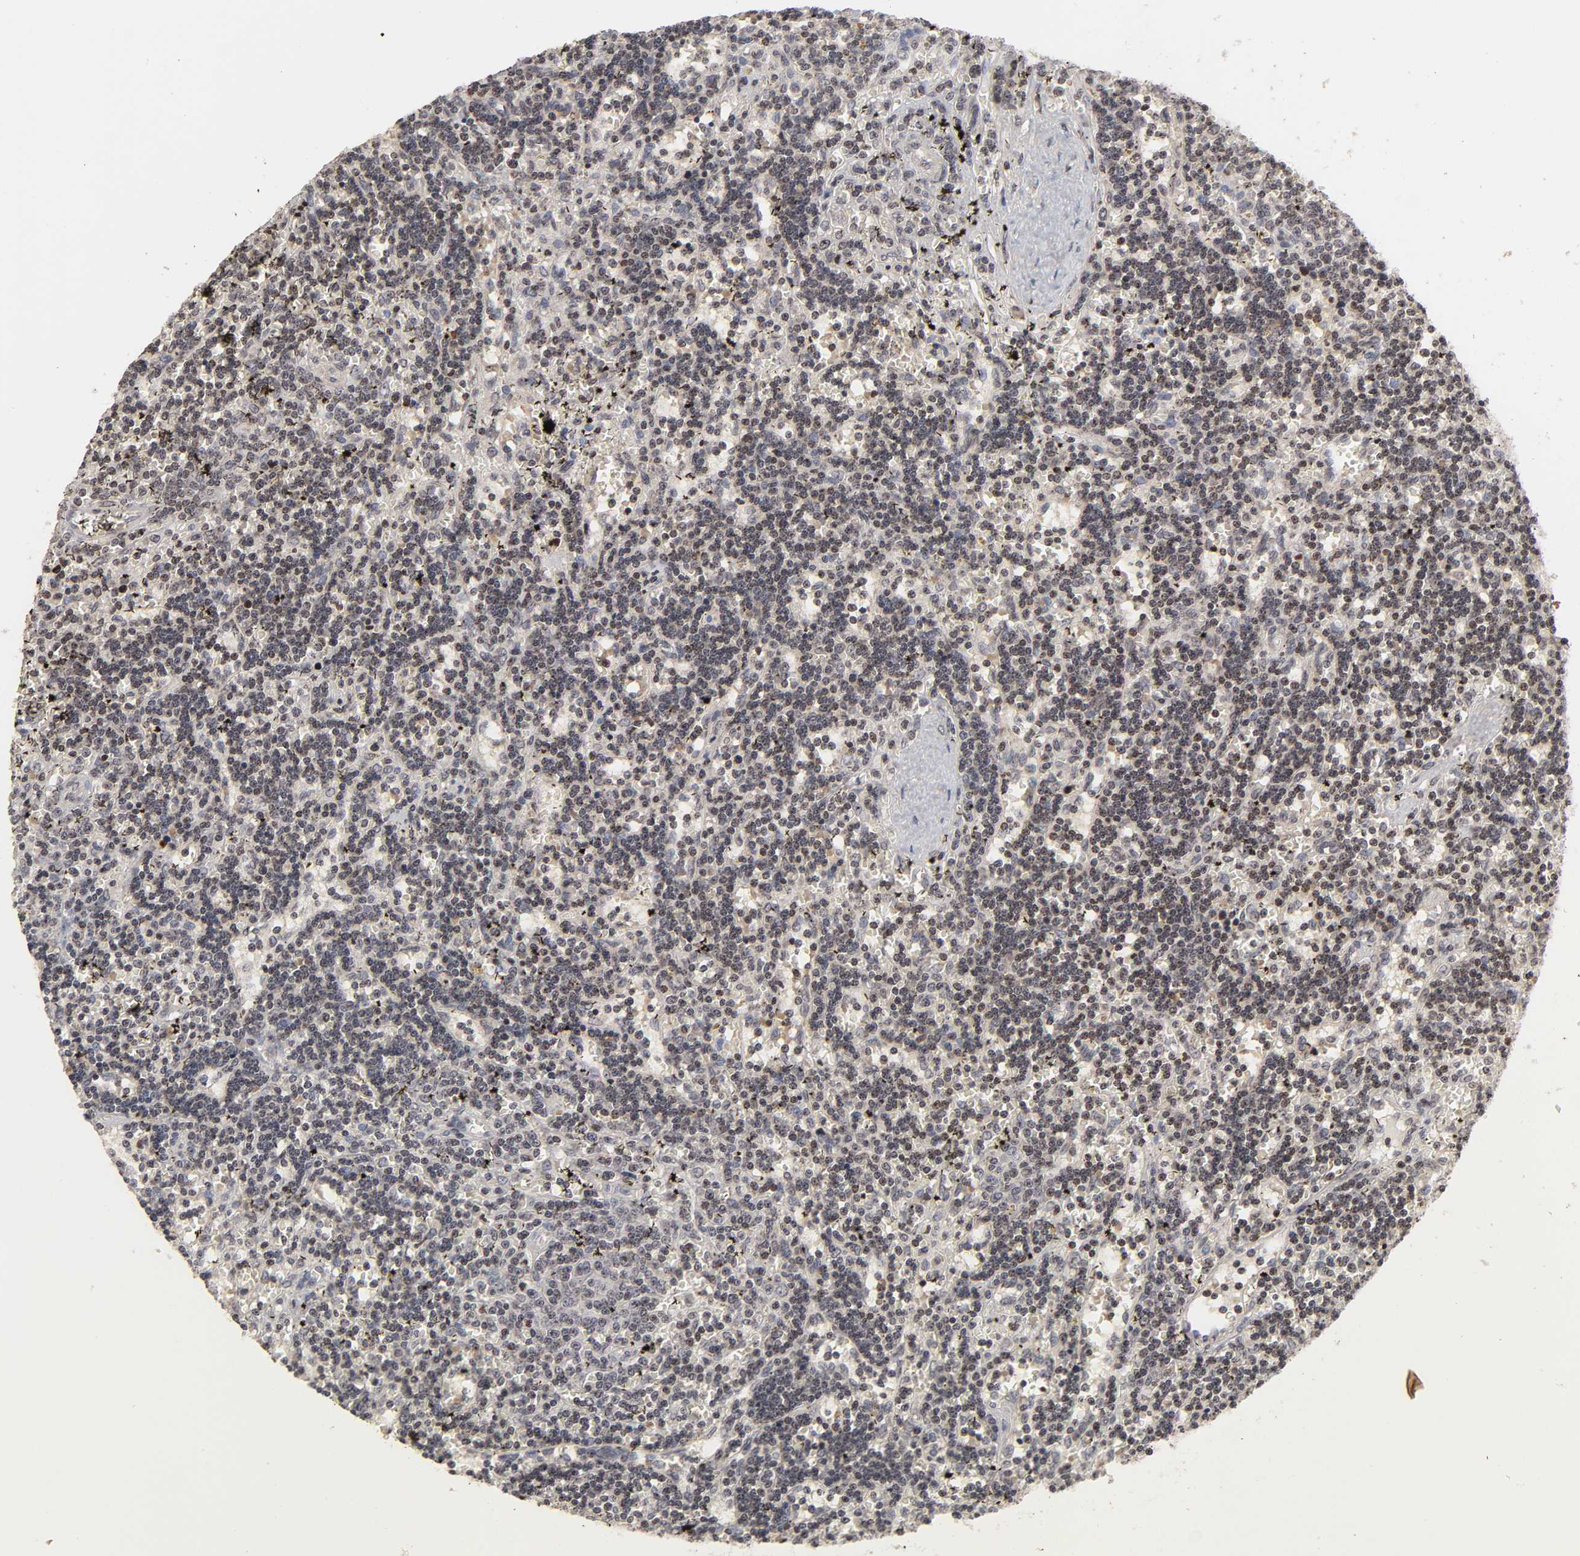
{"staining": {"intensity": "weak", "quantity": ">75%", "location": "nuclear"}, "tissue": "lymphoma", "cell_type": "Tumor cells", "image_type": "cancer", "snomed": [{"axis": "morphology", "description": "Malignant lymphoma, non-Hodgkin's type, Low grade"}, {"axis": "topography", "description": "Spleen"}], "caption": "Brown immunohistochemical staining in low-grade malignant lymphoma, non-Hodgkin's type exhibits weak nuclear staining in approximately >75% of tumor cells.", "gene": "ZNF473", "patient": {"sex": "male", "age": 60}}